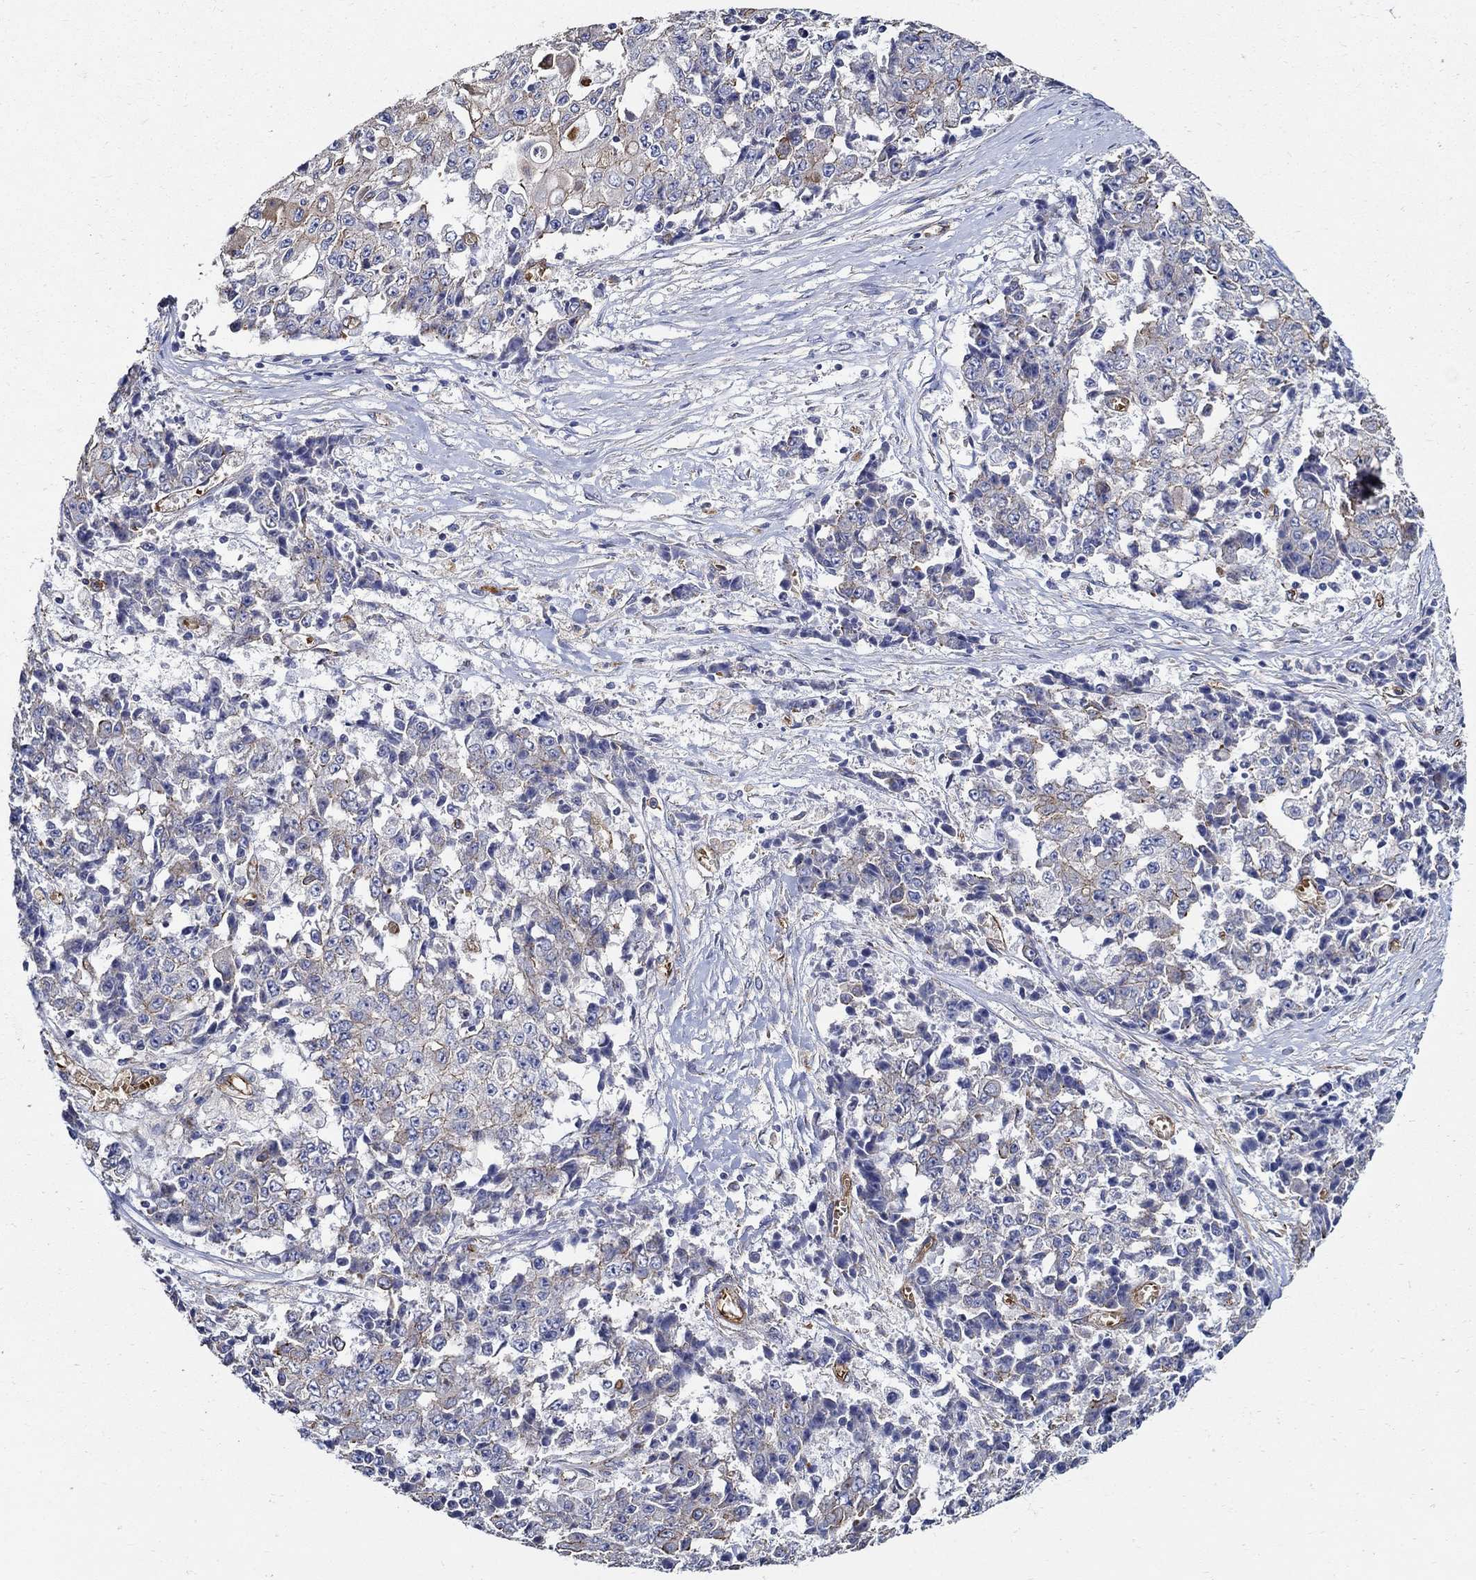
{"staining": {"intensity": "moderate", "quantity": "<25%", "location": "cytoplasmic/membranous"}, "tissue": "ovarian cancer", "cell_type": "Tumor cells", "image_type": "cancer", "snomed": [{"axis": "morphology", "description": "Carcinoma, endometroid"}, {"axis": "topography", "description": "Ovary"}], "caption": "The micrograph reveals immunohistochemical staining of ovarian cancer (endometroid carcinoma). There is moderate cytoplasmic/membranous positivity is seen in about <25% of tumor cells.", "gene": "APBB3", "patient": {"sex": "female", "age": 42}}